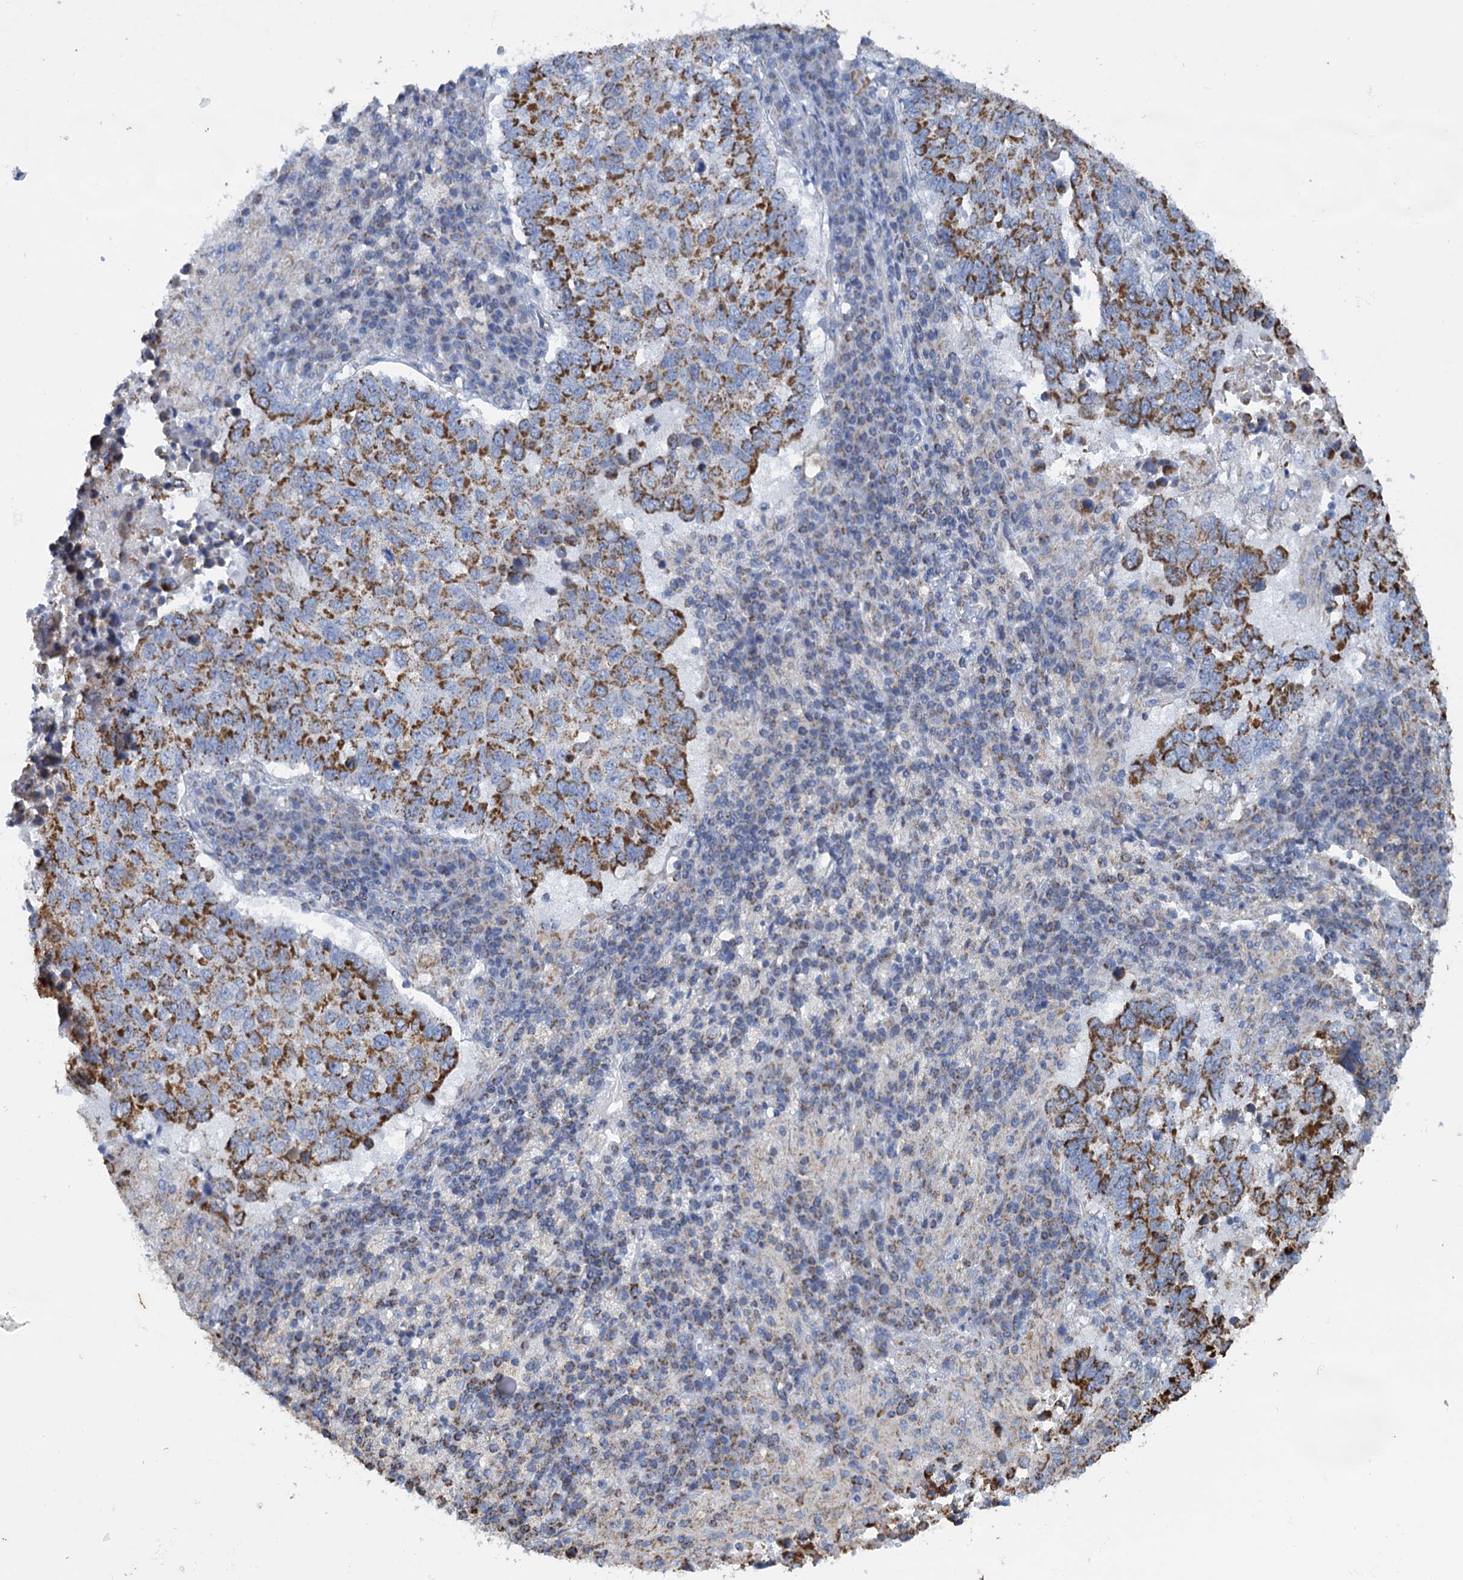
{"staining": {"intensity": "strong", "quantity": ">75%", "location": "cytoplasmic/membranous"}, "tissue": "lung cancer", "cell_type": "Tumor cells", "image_type": "cancer", "snomed": [{"axis": "morphology", "description": "Squamous cell carcinoma, NOS"}, {"axis": "topography", "description": "Lung"}], "caption": "Immunohistochemical staining of lung squamous cell carcinoma displays high levels of strong cytoplasmic/membranous protein expression in about >75% of tumor cells. The protein is stained brown, and the nuclei are stained in blue (DAB (3,3'-diaminobenzidine) IHC with brightfield microscopy, high magnification).", "gene": "CCP110", "patient": {"sex": "male", "age": 73}}